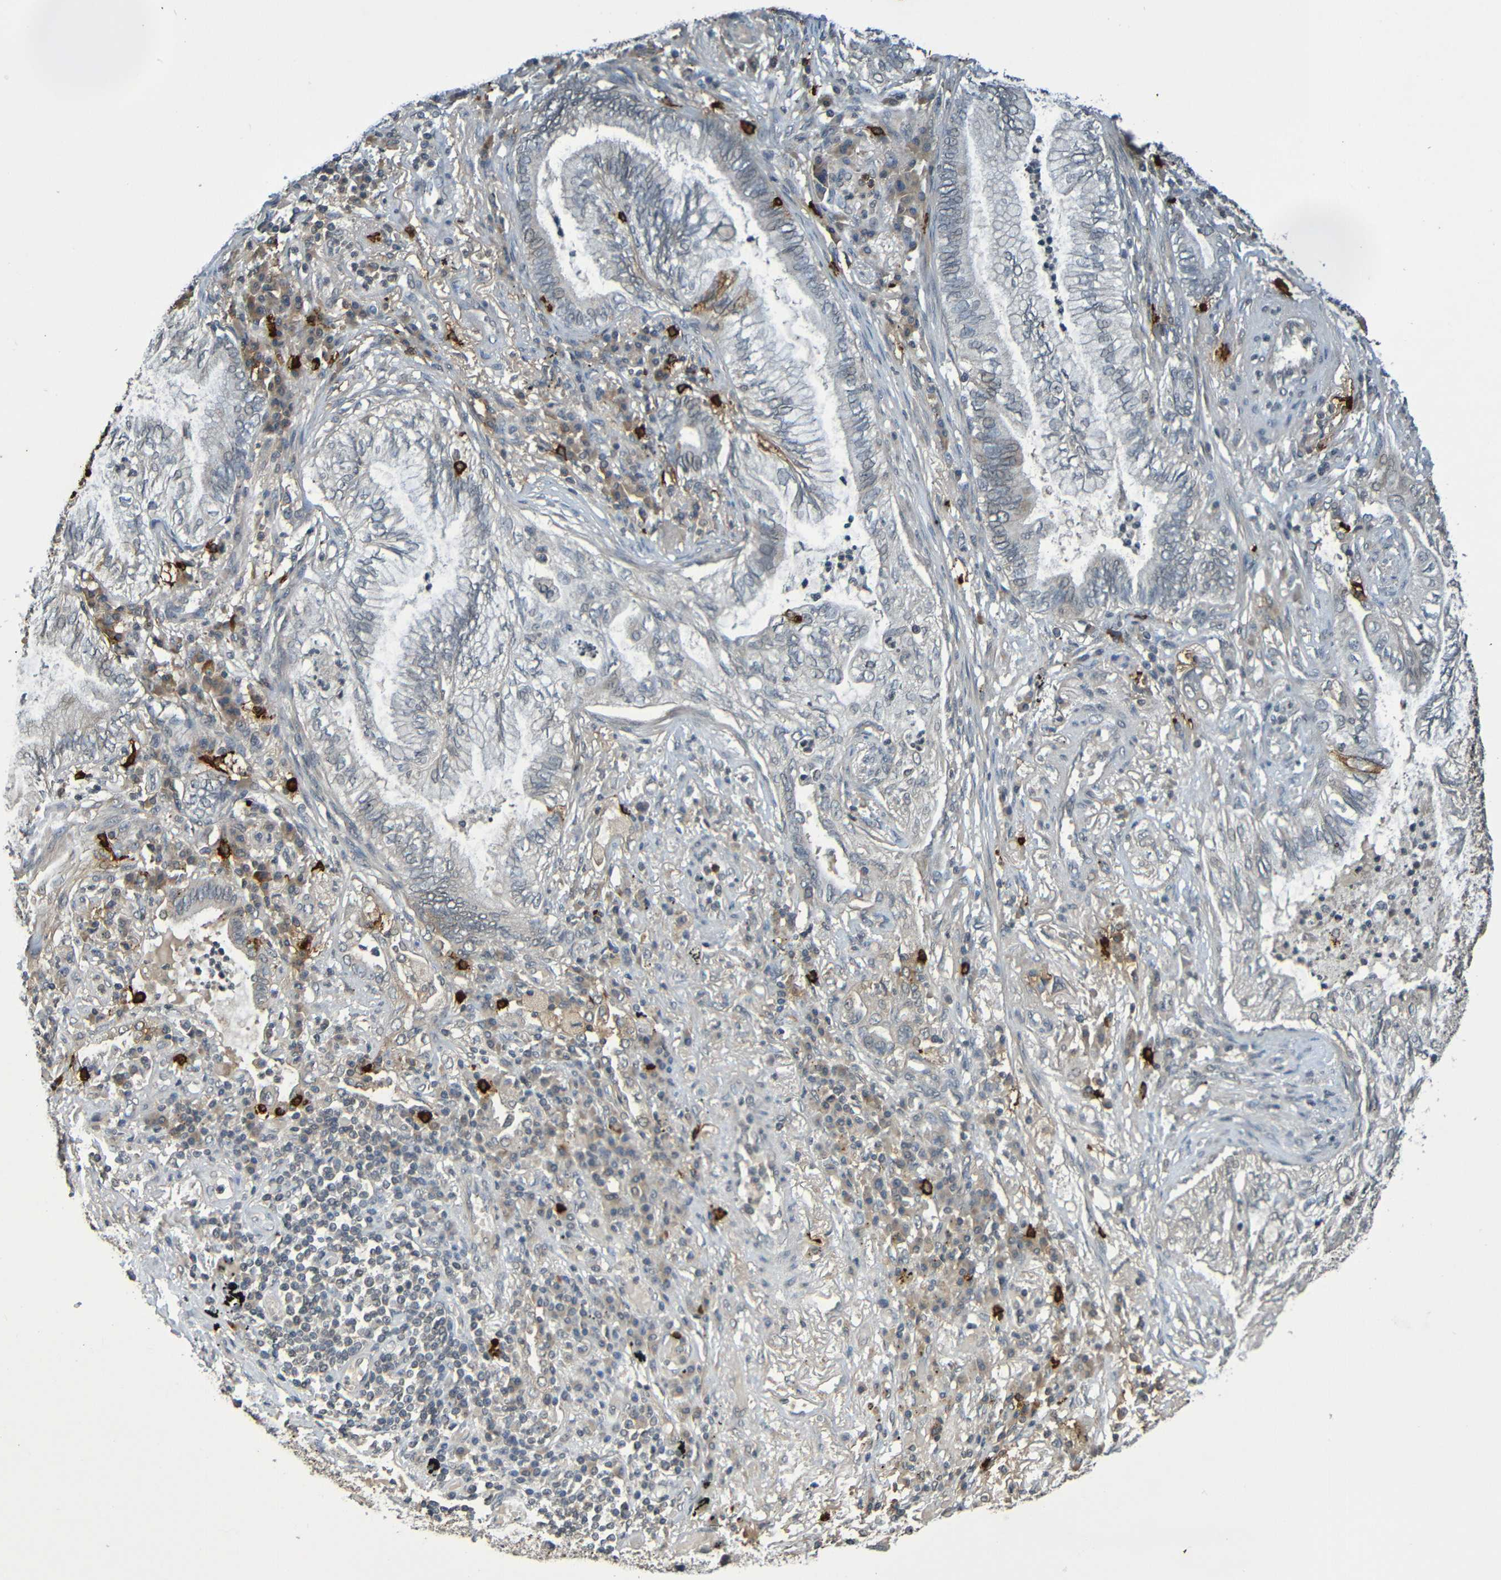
{"staining": {"intensity": "negative", "quantity": "none", "location": "none"}, "tissue": "lung cancer", "cell_type": "Tumor cells", "image_type": "cancer", "snomed": [{"axis": "morphology", "description": "Normal tissue, NOS"}, {"axis": "morphology", "description": "Adenocarcinoma, NOS"}, {"axis": "topography", "description": "Bronchus"}, {"axis": "topography", "description": "Lung"}], "caption": "Lung cancer was stained to show a protein in brown. There is no significant staining in tumor cells.", "gene": "C3AR1", "patient": {"sex": "female", "age": 70}}